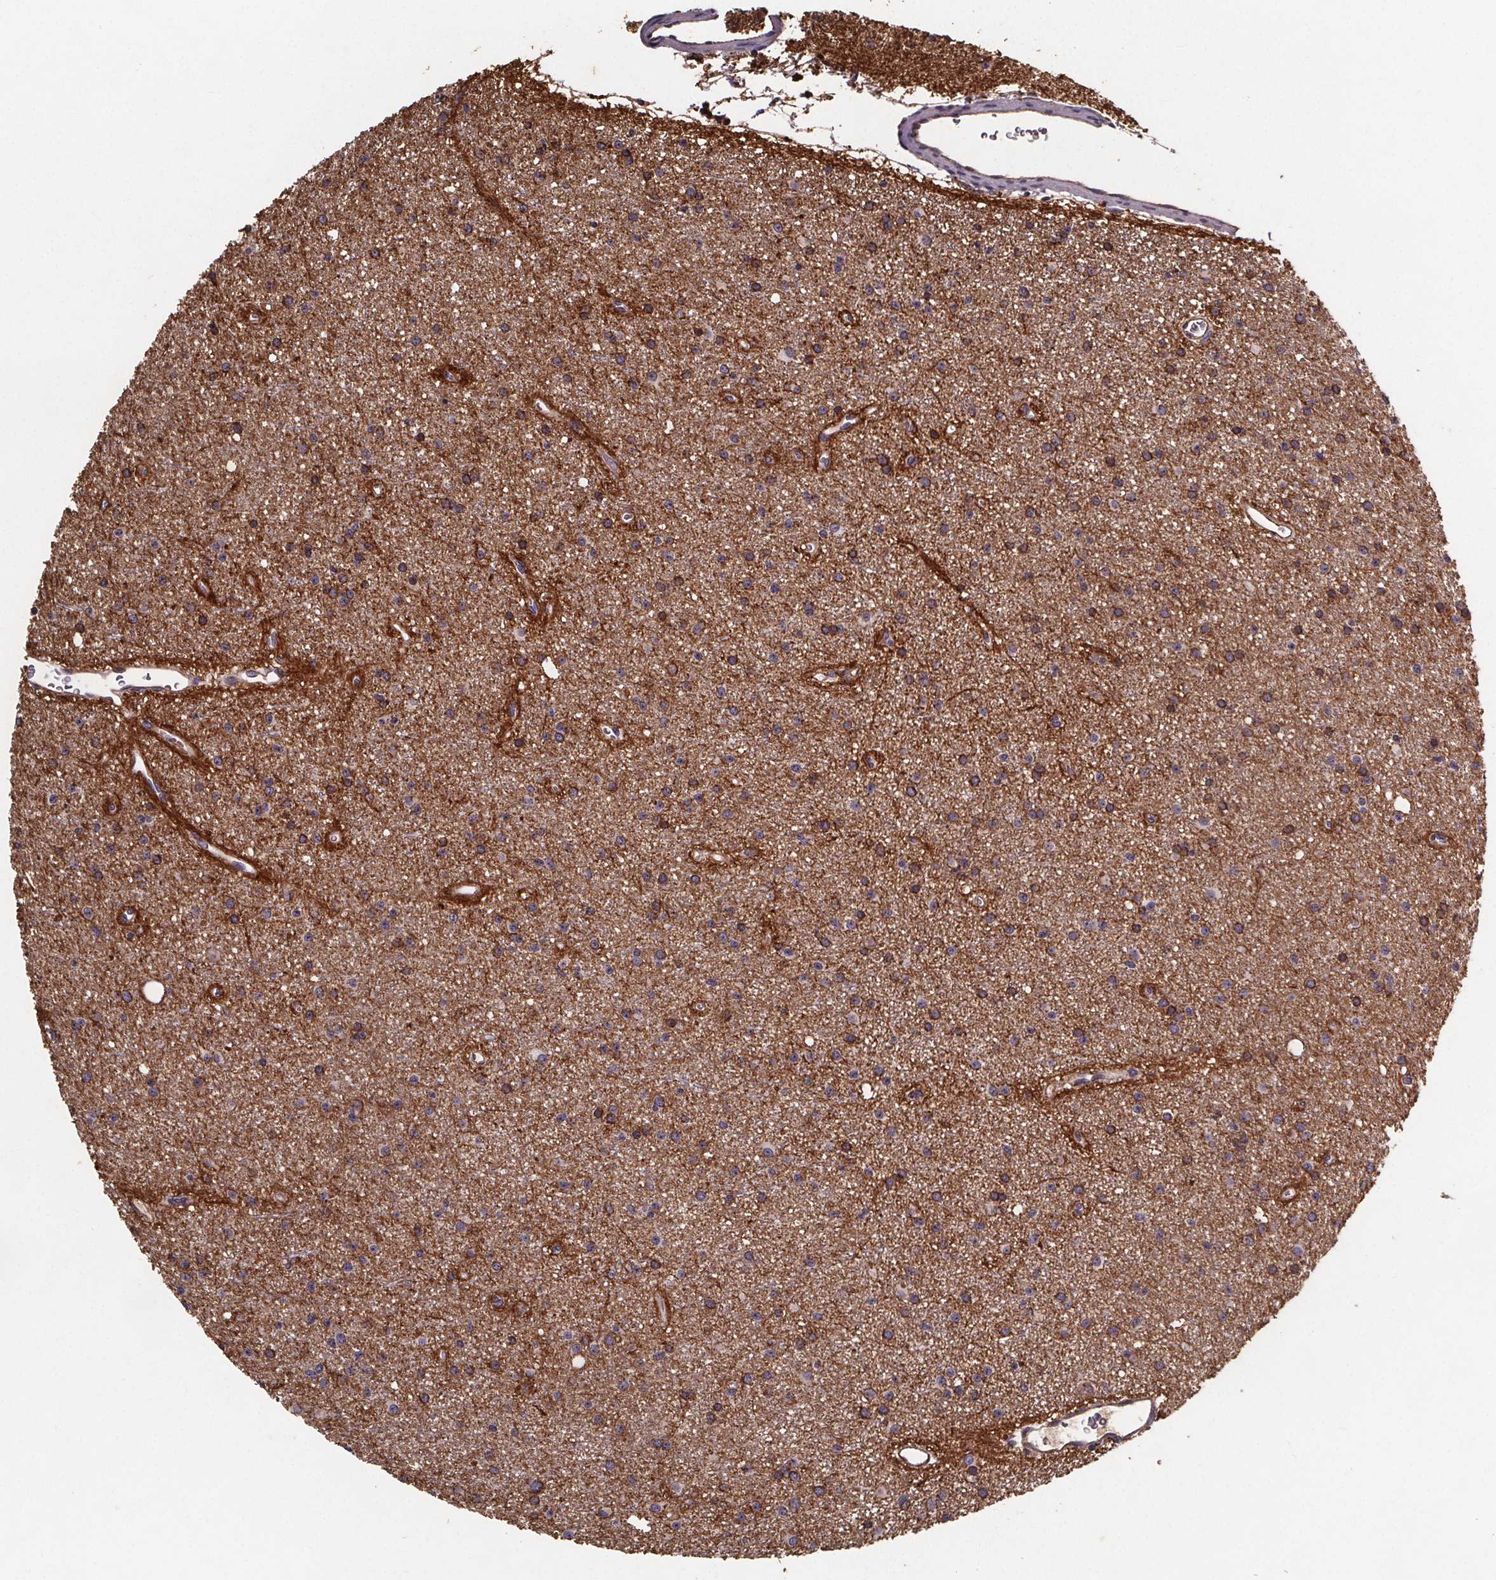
{"staining": {"intensity": "moderate", "quantity": "25%-75%", "location": "cytoplasmic/membranous"}, "tissue": "glioma", "cell_type": "Tumor cells", "image_type": "cancer", "snomed": [{"axis": "morphology", "description": "Glioma, malignant, Low grade"}, {"axis": "topography", "description": "Brain"}], "caption": "The photomicrograph exhibits staining of malignant glioma (low-grade), revealing moderate cytoplasmic/membranous protein positivity (brown color) within tumor cells. The staining is performed using DAB brown chromogen to label protein expression. The nuclei are counter-stained blue using hematoxylin.", "gene": "FASTKD3", "patient": {"sex": "male", "age": 27}}